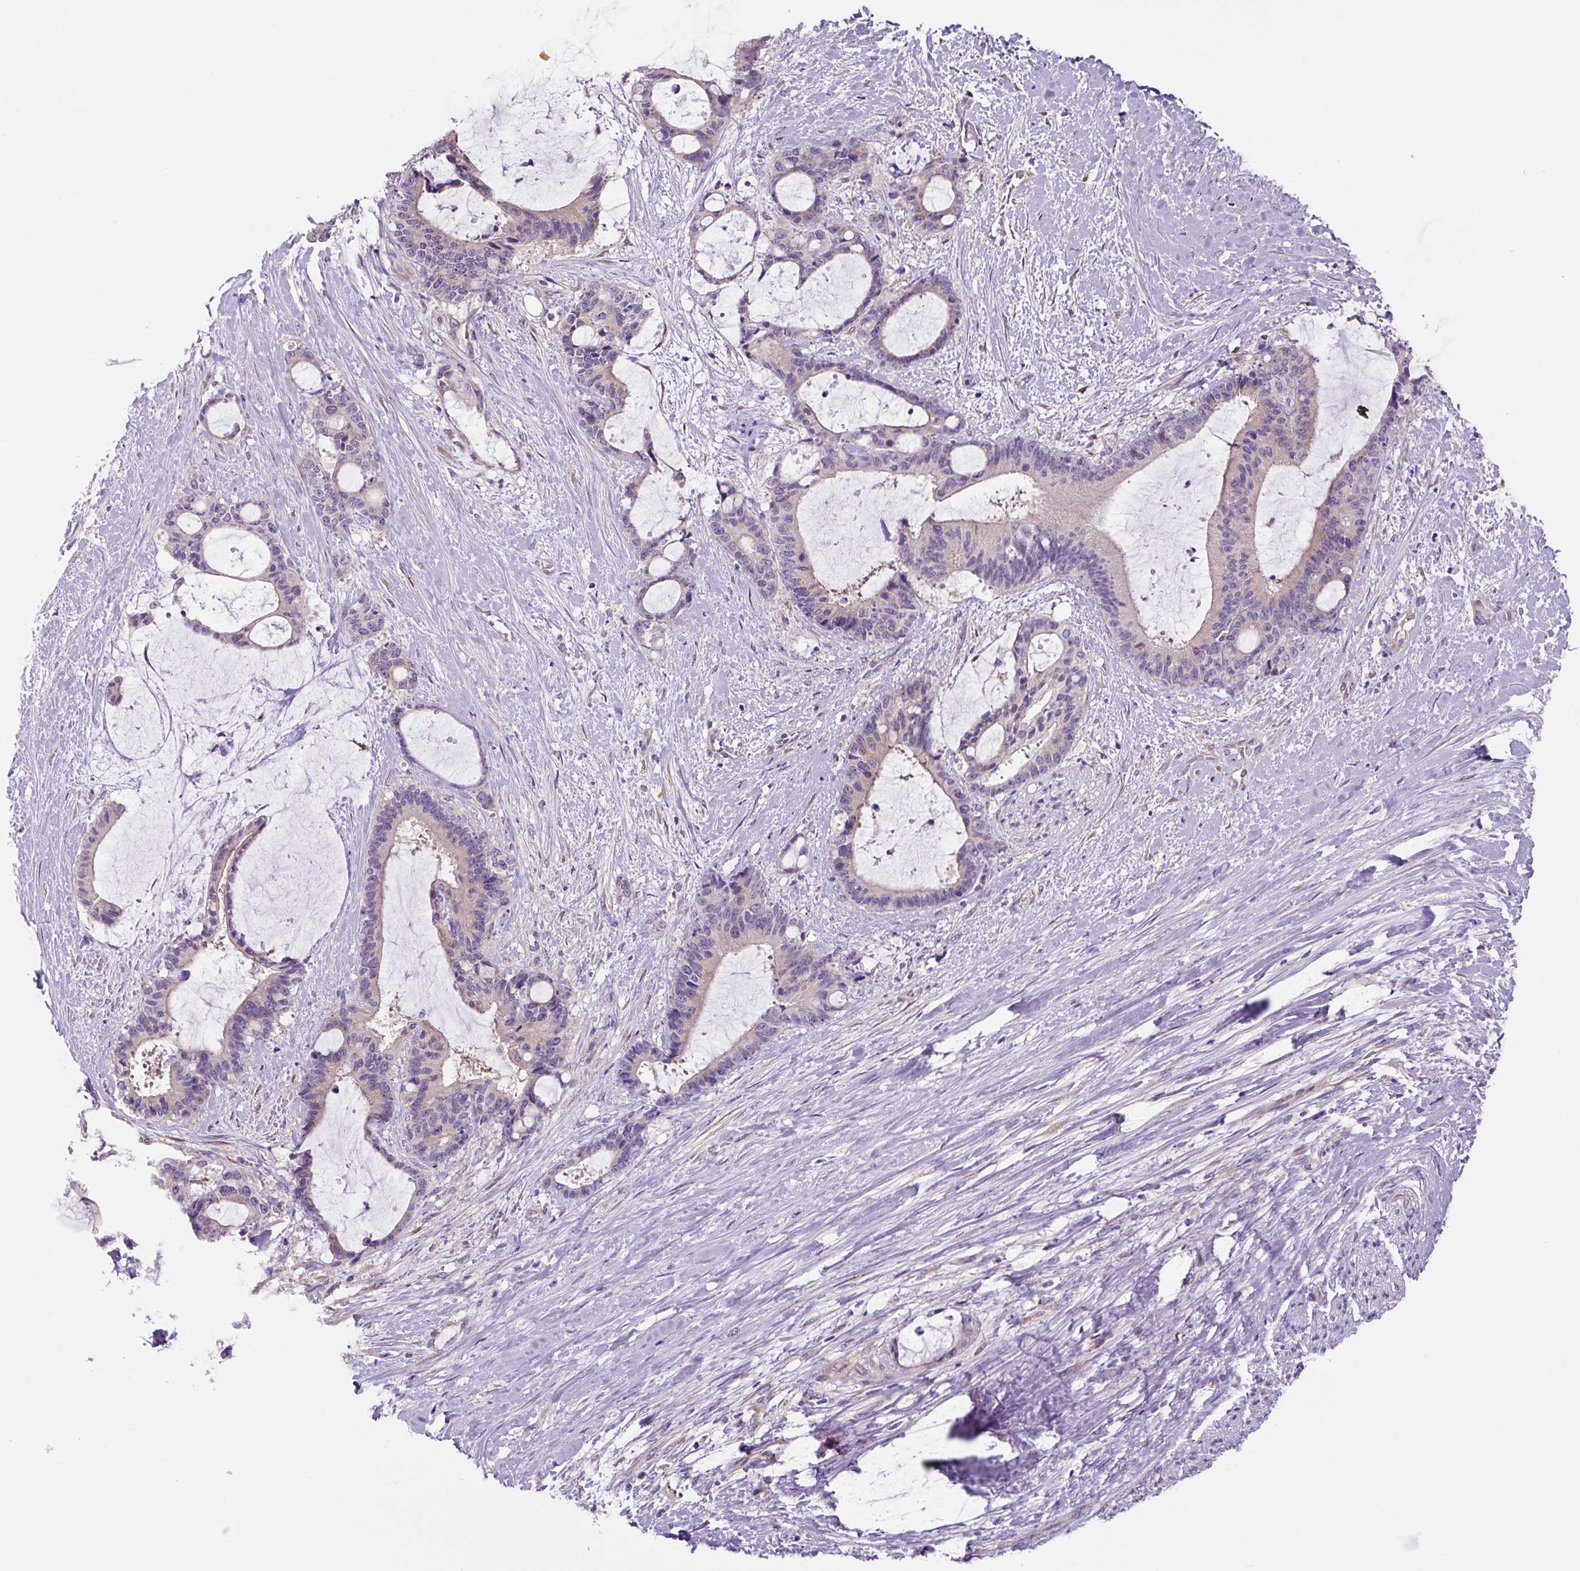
{"staining": {"intensity": "weak", "quantity": "<25%", "location": "cytoplasmic/membranous"}, "tissue": "liver cancer", "cell_type": "Tumor cells", "image_type": "cancer", "snomed": [{"axis": "morphology", "description": "Normal tissue, NOS"}, {"axis": "morphology", "description": "Cholangiocarcinoma"}, {"axis": "topography", "description": "Liver"}, {"axis": "topography", "description": "Peripheral nerve tissue"}], "caption": "The immunohistochemistry photomicrograph has no significant staining in tumor cells of cholangiocarcinoma (liver) tissue. Nuclei are stained in blue.", "gene": "GORASP1", "patient": {"sex": "female", "age": 73}}